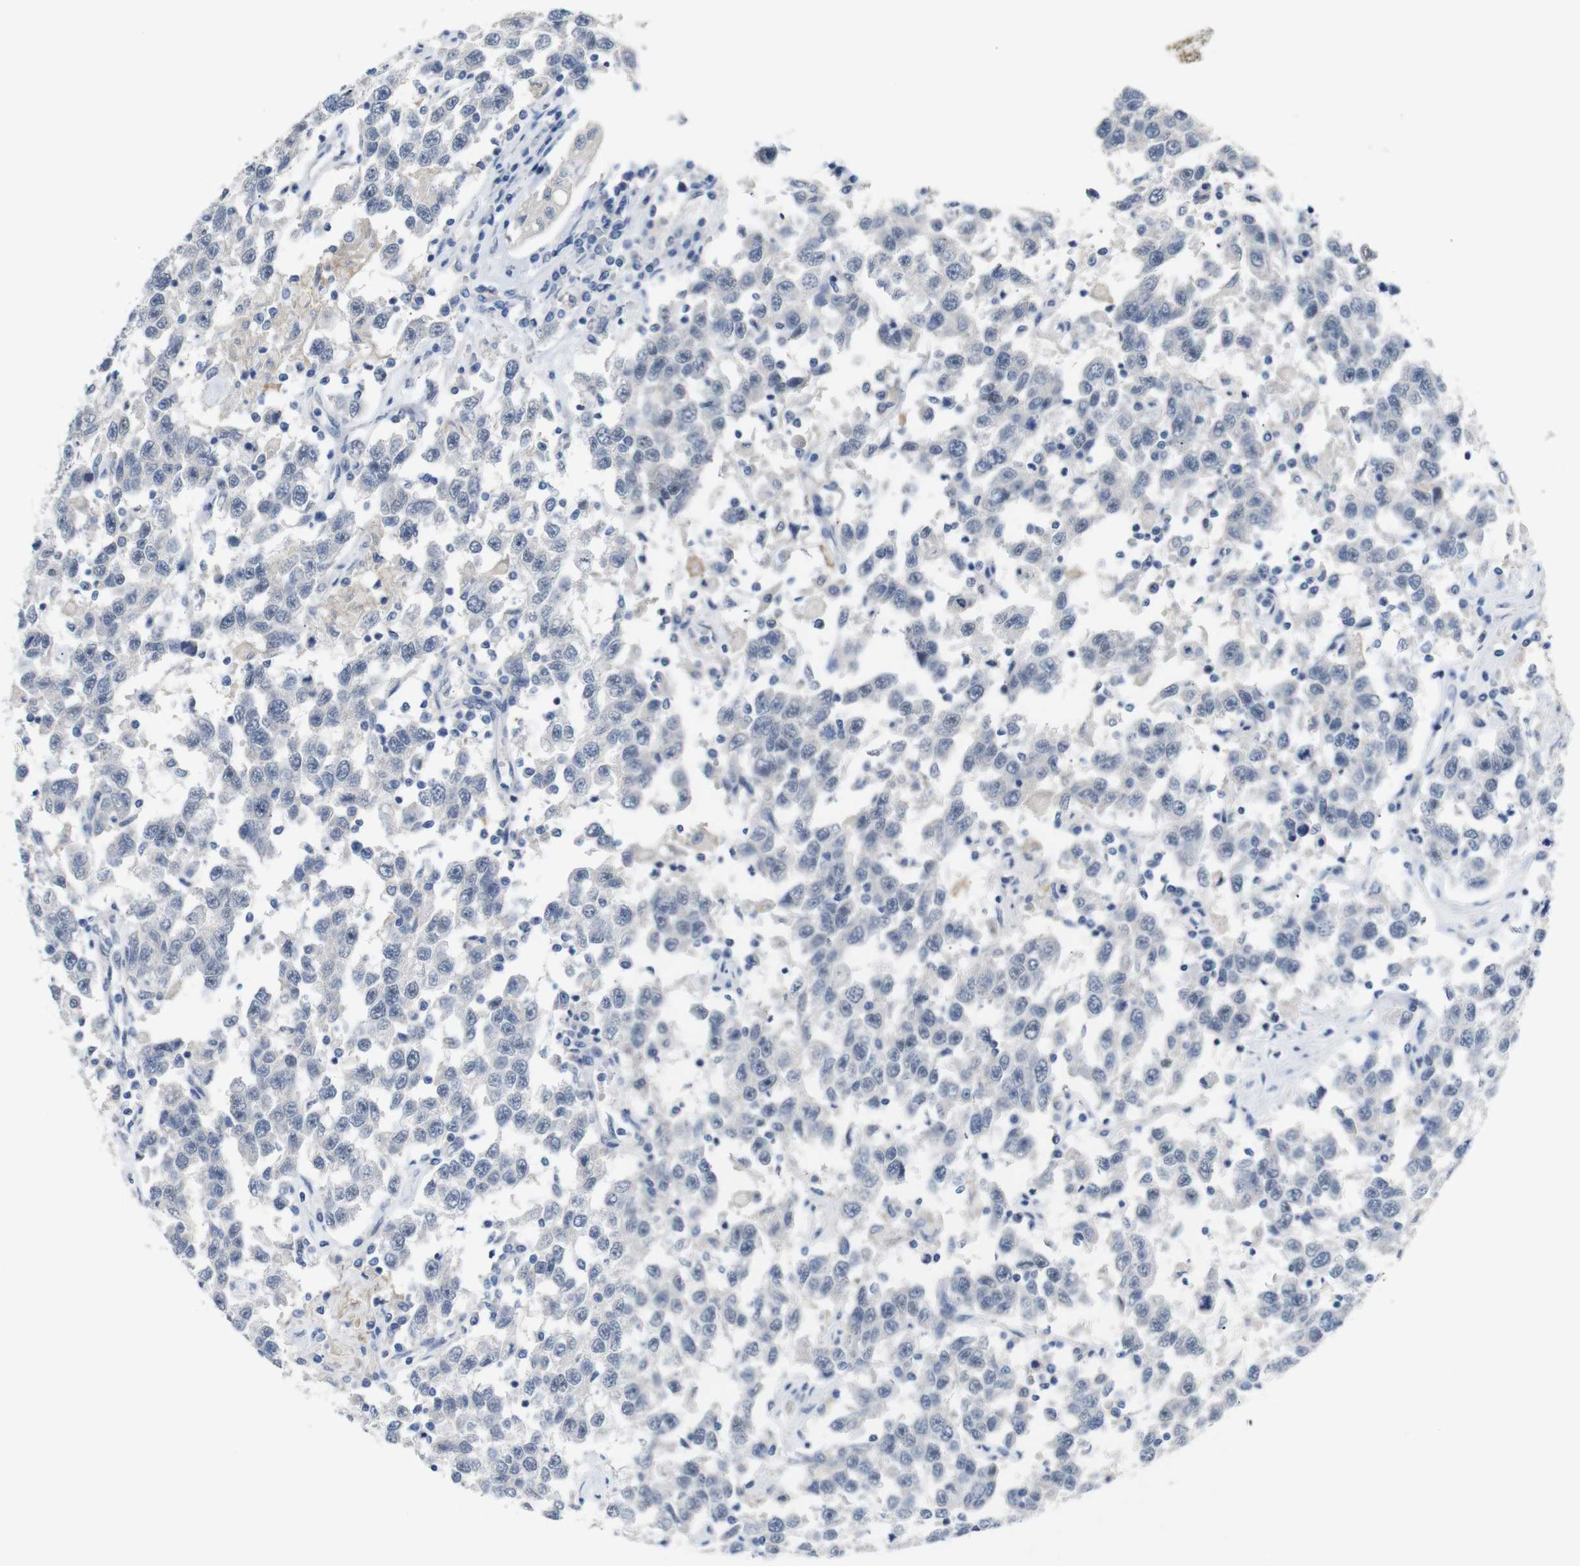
{"staining": {"intensity": "negative", "quantity": "none", "location": "none"}, "tissue": "testis cancer", "cell_type": "Tumor cells", "image_type": "cancer", "snomed": [{"axis": "morphology", "description": "Seminoma, NOS"}, {"axis": "topography", "description": "Testis"}], "caption": "Protein analysis of testis cancer (seminoma) shows no significant positivity in tumor cells.", "gene": "CHRM5", "patient": {"sex": "male", "age": 41}}